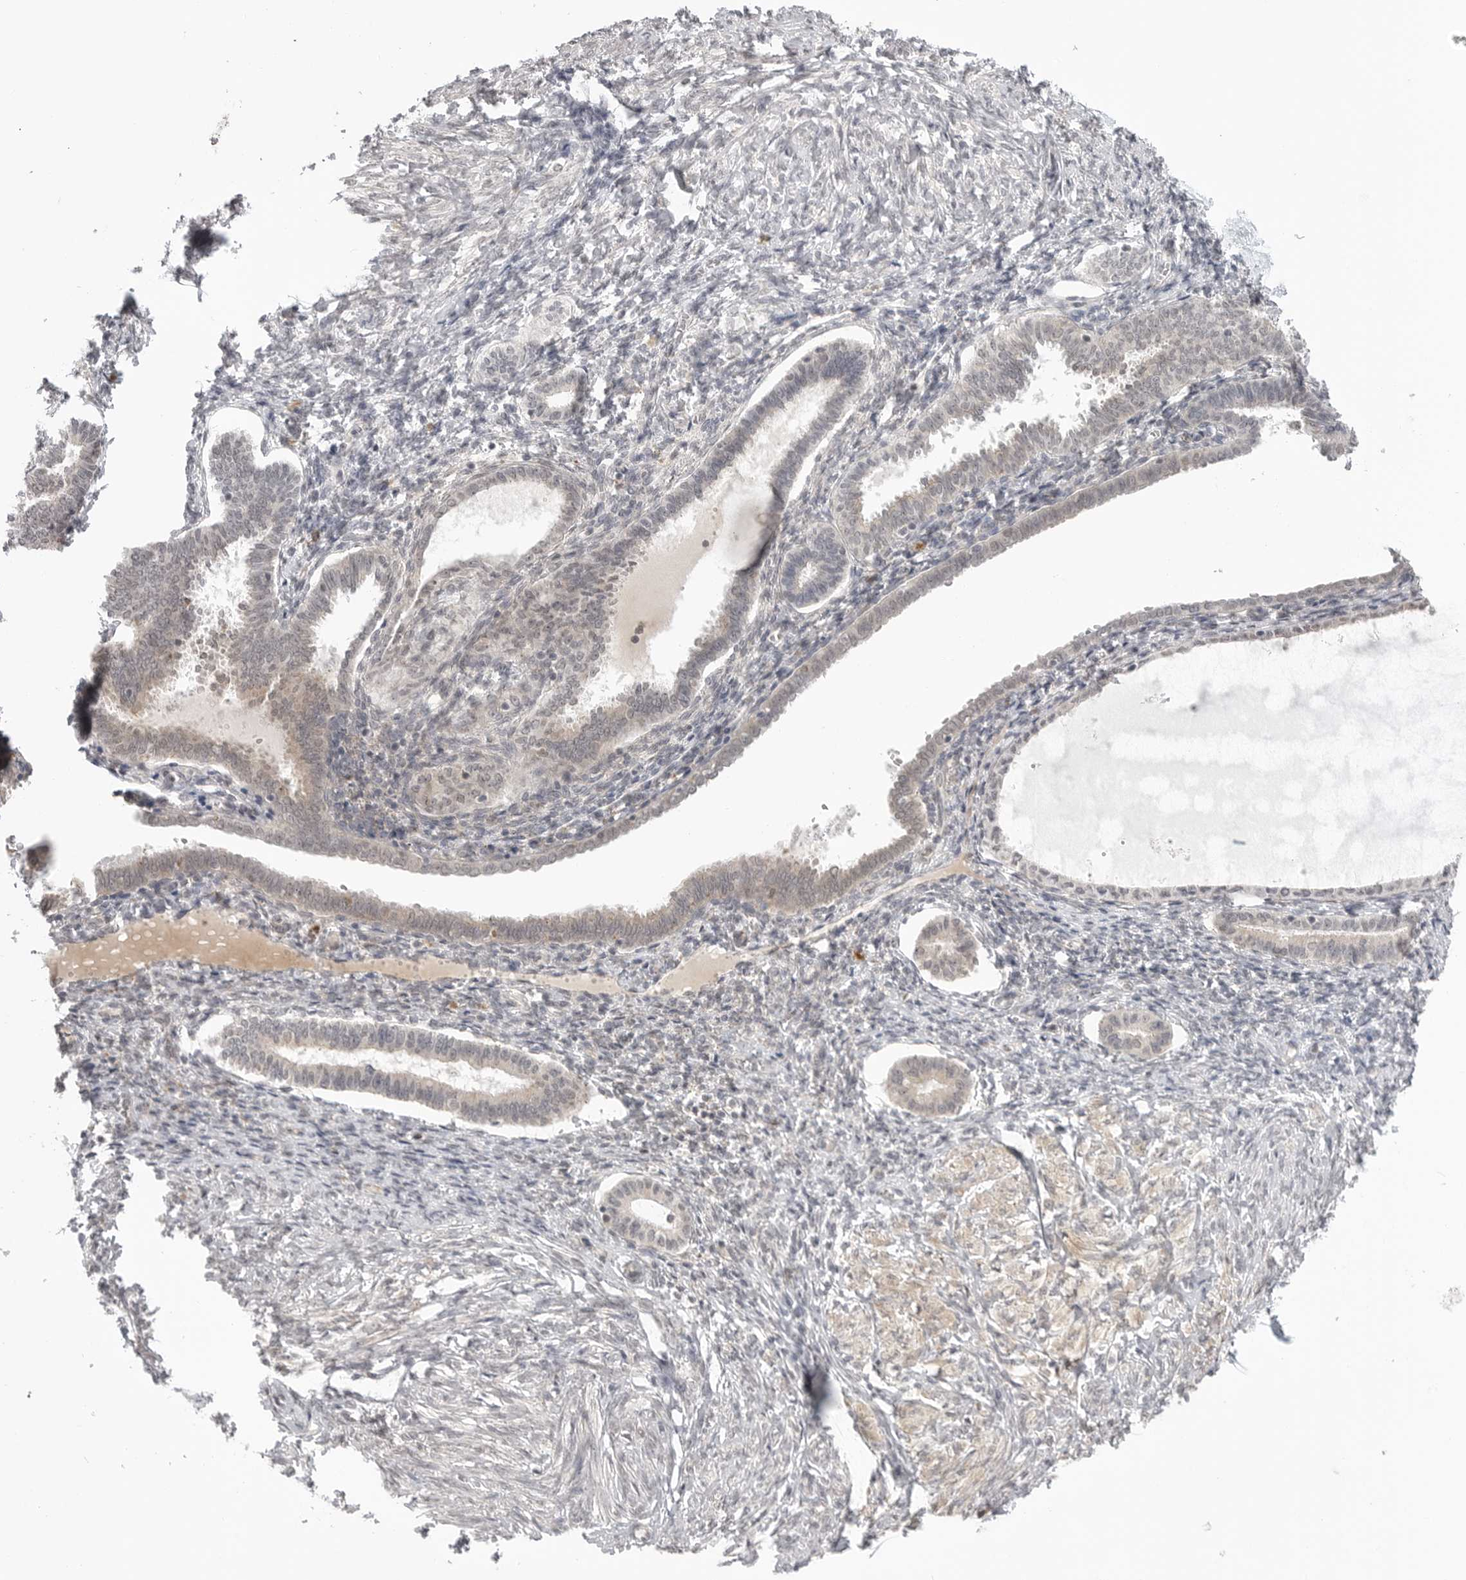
{"staining": {"intensity": "weak", "quantity": "<25%", "location": "cytoplasmic/membranous"}, "tissue": "endometrium", "cell_type": "Cells in endometrial stroma", "image_type": "normal", "snomed": [{"axis": "morphology", "description": "Normal tissue, NOS"}, {"axis": "topography", "description": "Endometrium"}], "caption": "Endometrium was stained to show a protein in brown. There is no significant staining in cells in endometrial stroma. (DAB (3,3'-diaminobenzidine) immunohistochemistry, high magnification).", "gene": "KALRN", "patient": {"sex": "female", "age": 77}}